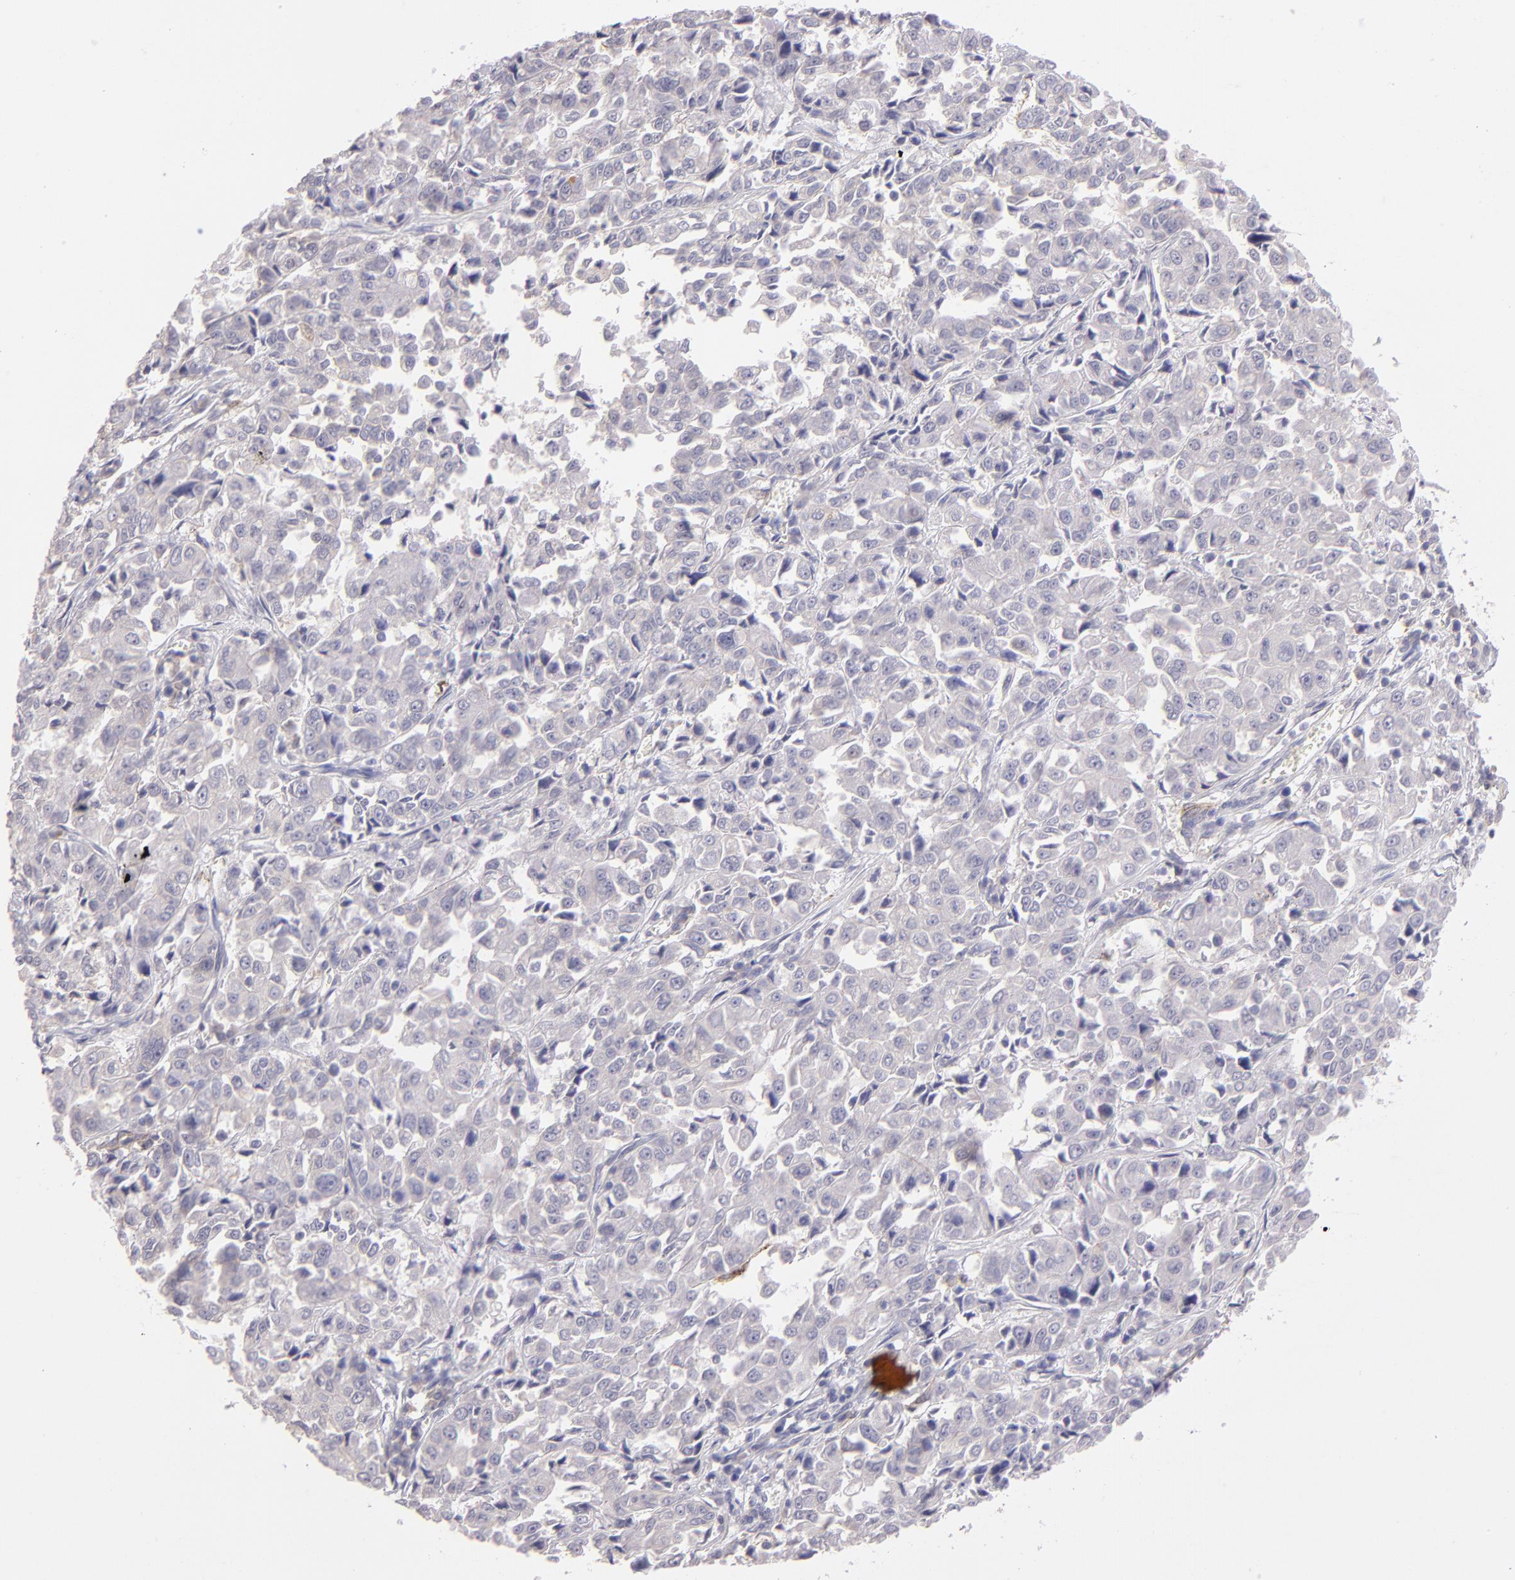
{"staining": {"intensity": "weak", "quantity": "25%-75%", "location": "cytoplasmic/membranous"}, "tissue": "pancreatic cancer", "cell_type": "Tumor cells", "image_type": "cancer", "snomed": [{"axis": "morphology", "description": "Adenocarcinoma, NOS"}, {"axis": "topography", "description": "Pancreas"}], "caption": "Tumor cells reveal low levels of weak cytoplasmic/membranous expression in approximately 25%-75% of cells in pancreatic cancer. (DAB (3,3'-diaminobenzidine) IHC, brown staining for protein, blue staining for nuclei).", "gene": "THBD", "patient": {"sex": "female", "age": 52}}